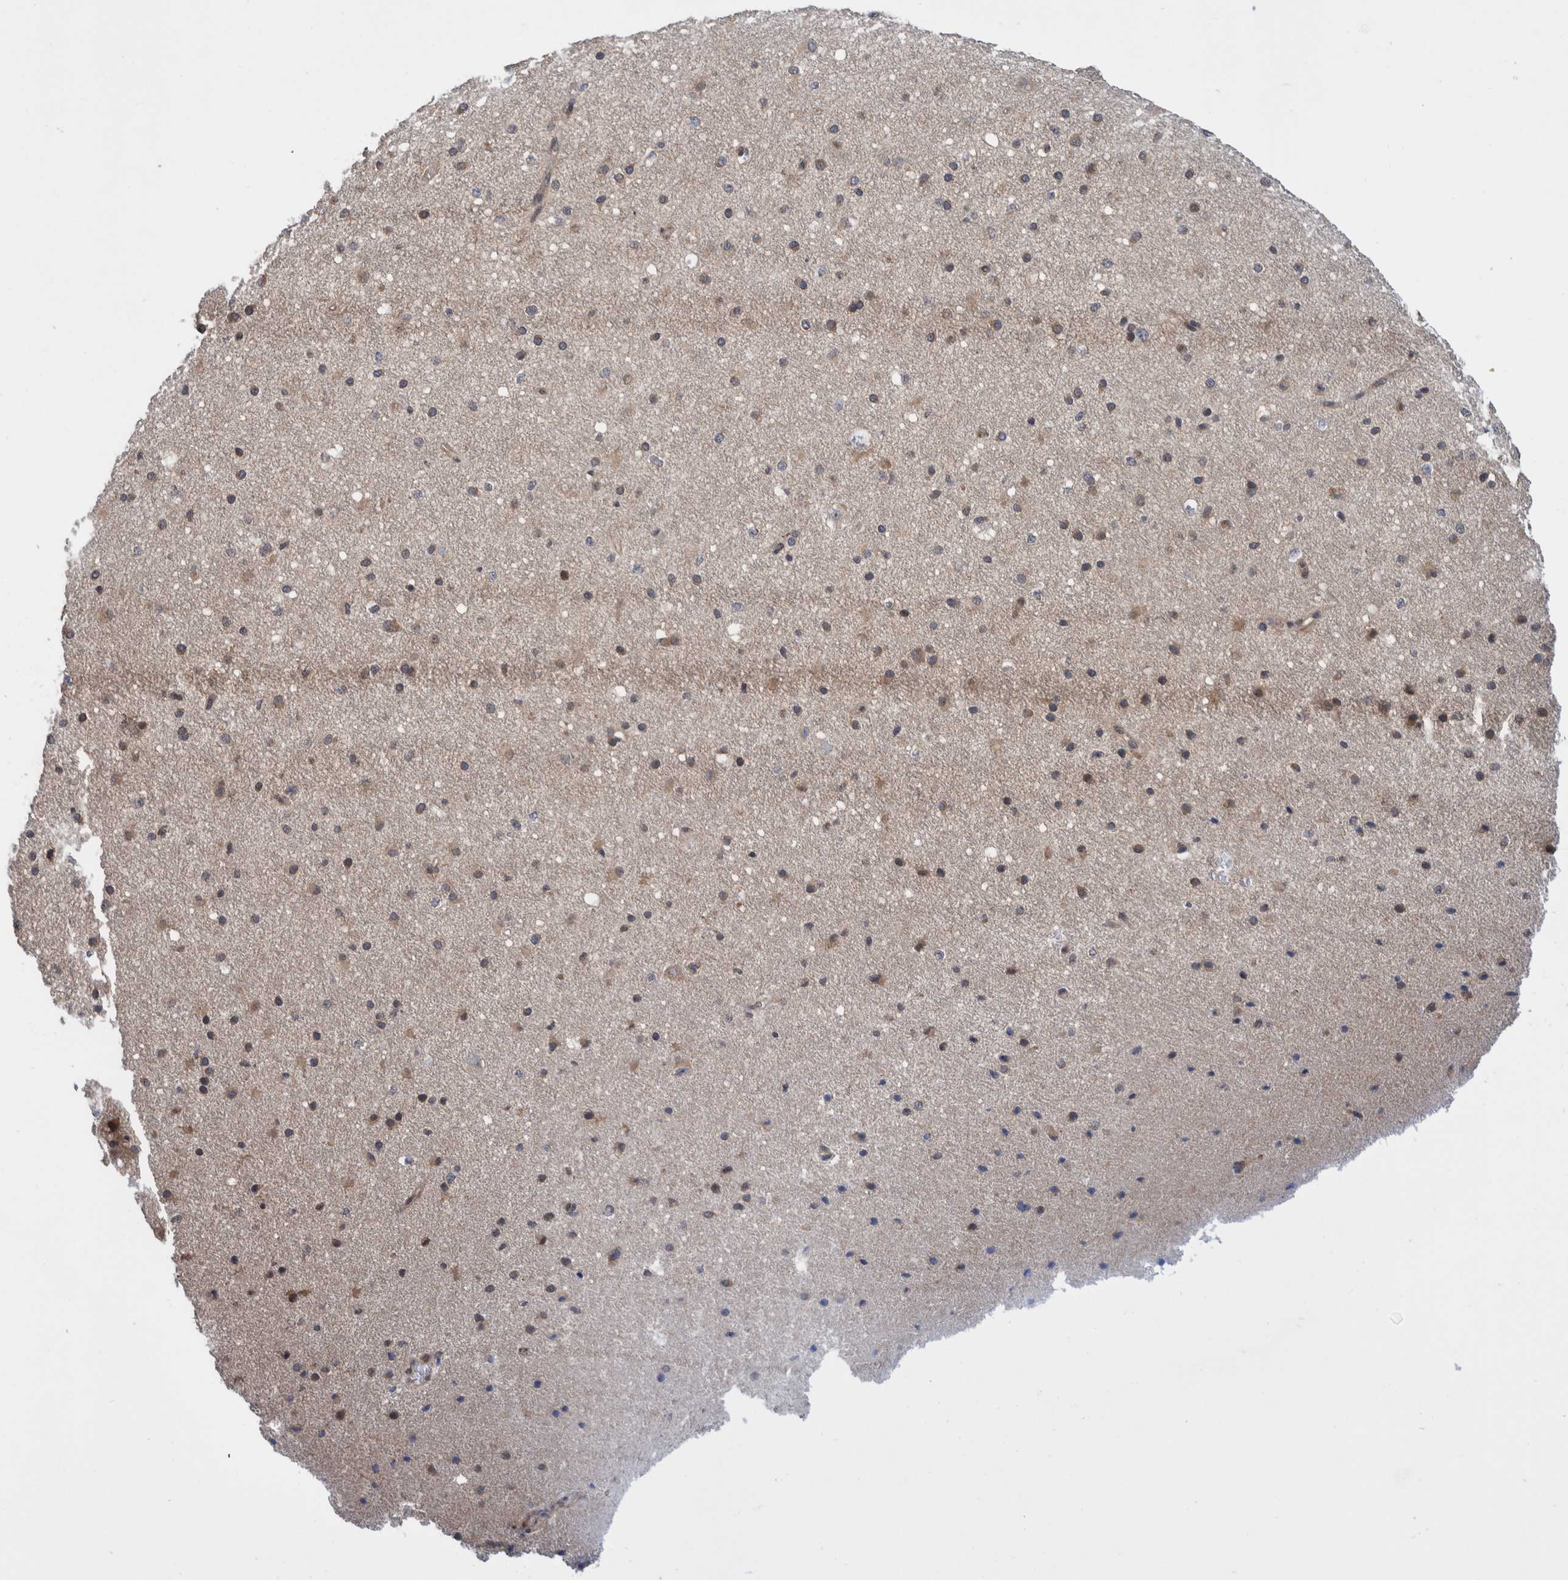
{"staining": {"intensity": "moderate", "quantity": ">75%", "location": "cytoplasmic/membranous,nuclear"}, "tissue": "cerebral cortex", "cell_type": "Endothelial cells", "image_type": "normal", "snomed": [{"axis": "morphology", "description": "Normal tissue, NOS"}, {"axis": "morphology", "description": "Developmental malformation"}, {"axis": "topography", "description": "Cerebral cortex"}], "caption": "High-magnification brightfield microscopy of benign cerebral cortex stained with DAB (brown) and counterstained with hematoxylin (blue). endothelial cells exhibit moderate cytoplasmic/membranous,nuclear positivity is appreciated in approximately>75% of cells.", "gene": "PLPBP", "patient": {"sex": "female", "age": 30}}